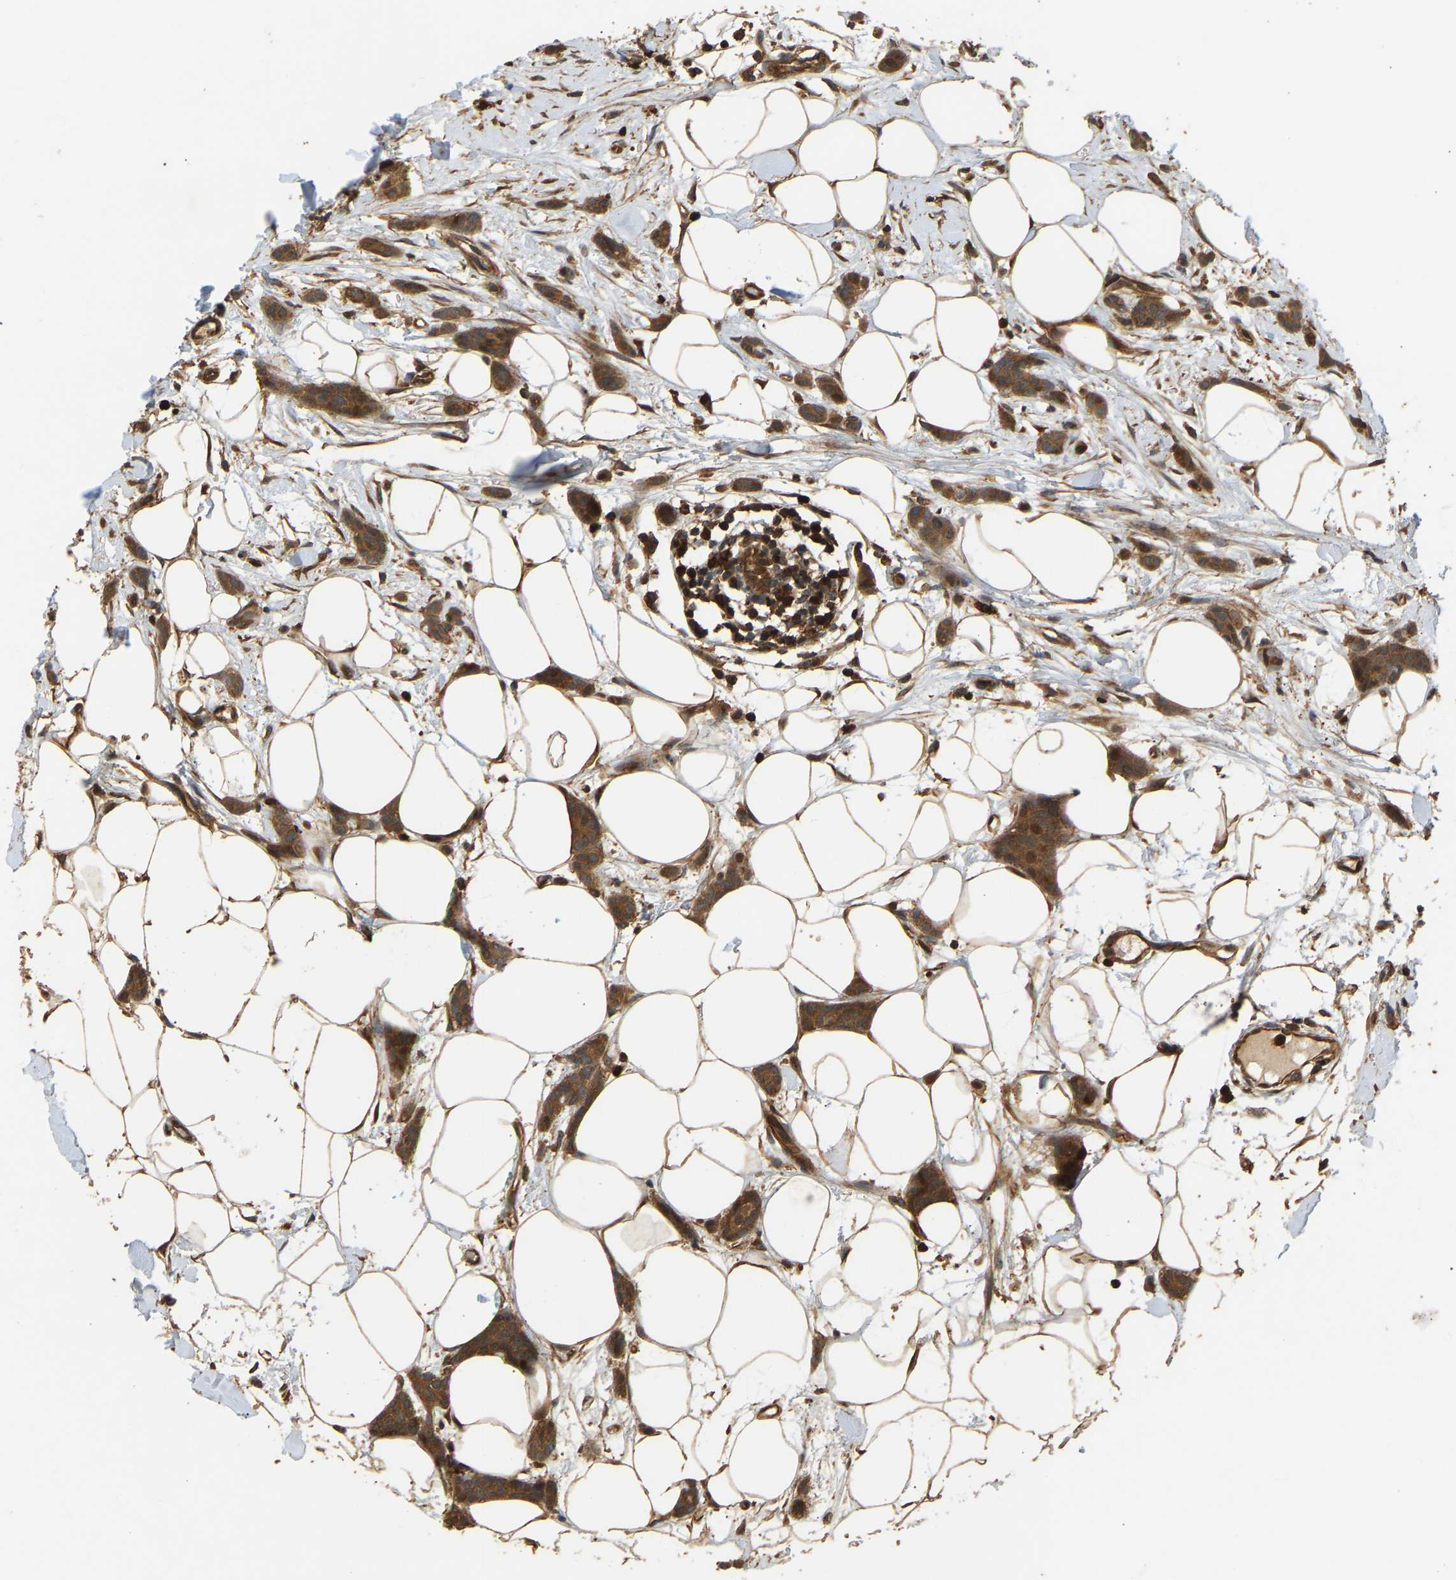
{"staining": {"intensity": "strong", "quantity": ">75%", "location": "cytoplasmic/membranous"}, "tissue": "breast cancer", "cell_type": "Tumor cells", "image_type": "cancer", "snomed": [{"axis": "morphology", "description": "Lobular carcinoma"}, {"axis": "topography", "description": "Skin"}, {"axis": "topography", "description": "Breast"}], "caption": "Immunohistochemical staining of breast cancer demonstrates high levels of strong cytoplasmic/membranous protein staining in about >75% of tumor cells.", "gene": "GOPC", "patient": {"sex": "female", "age": 46}}